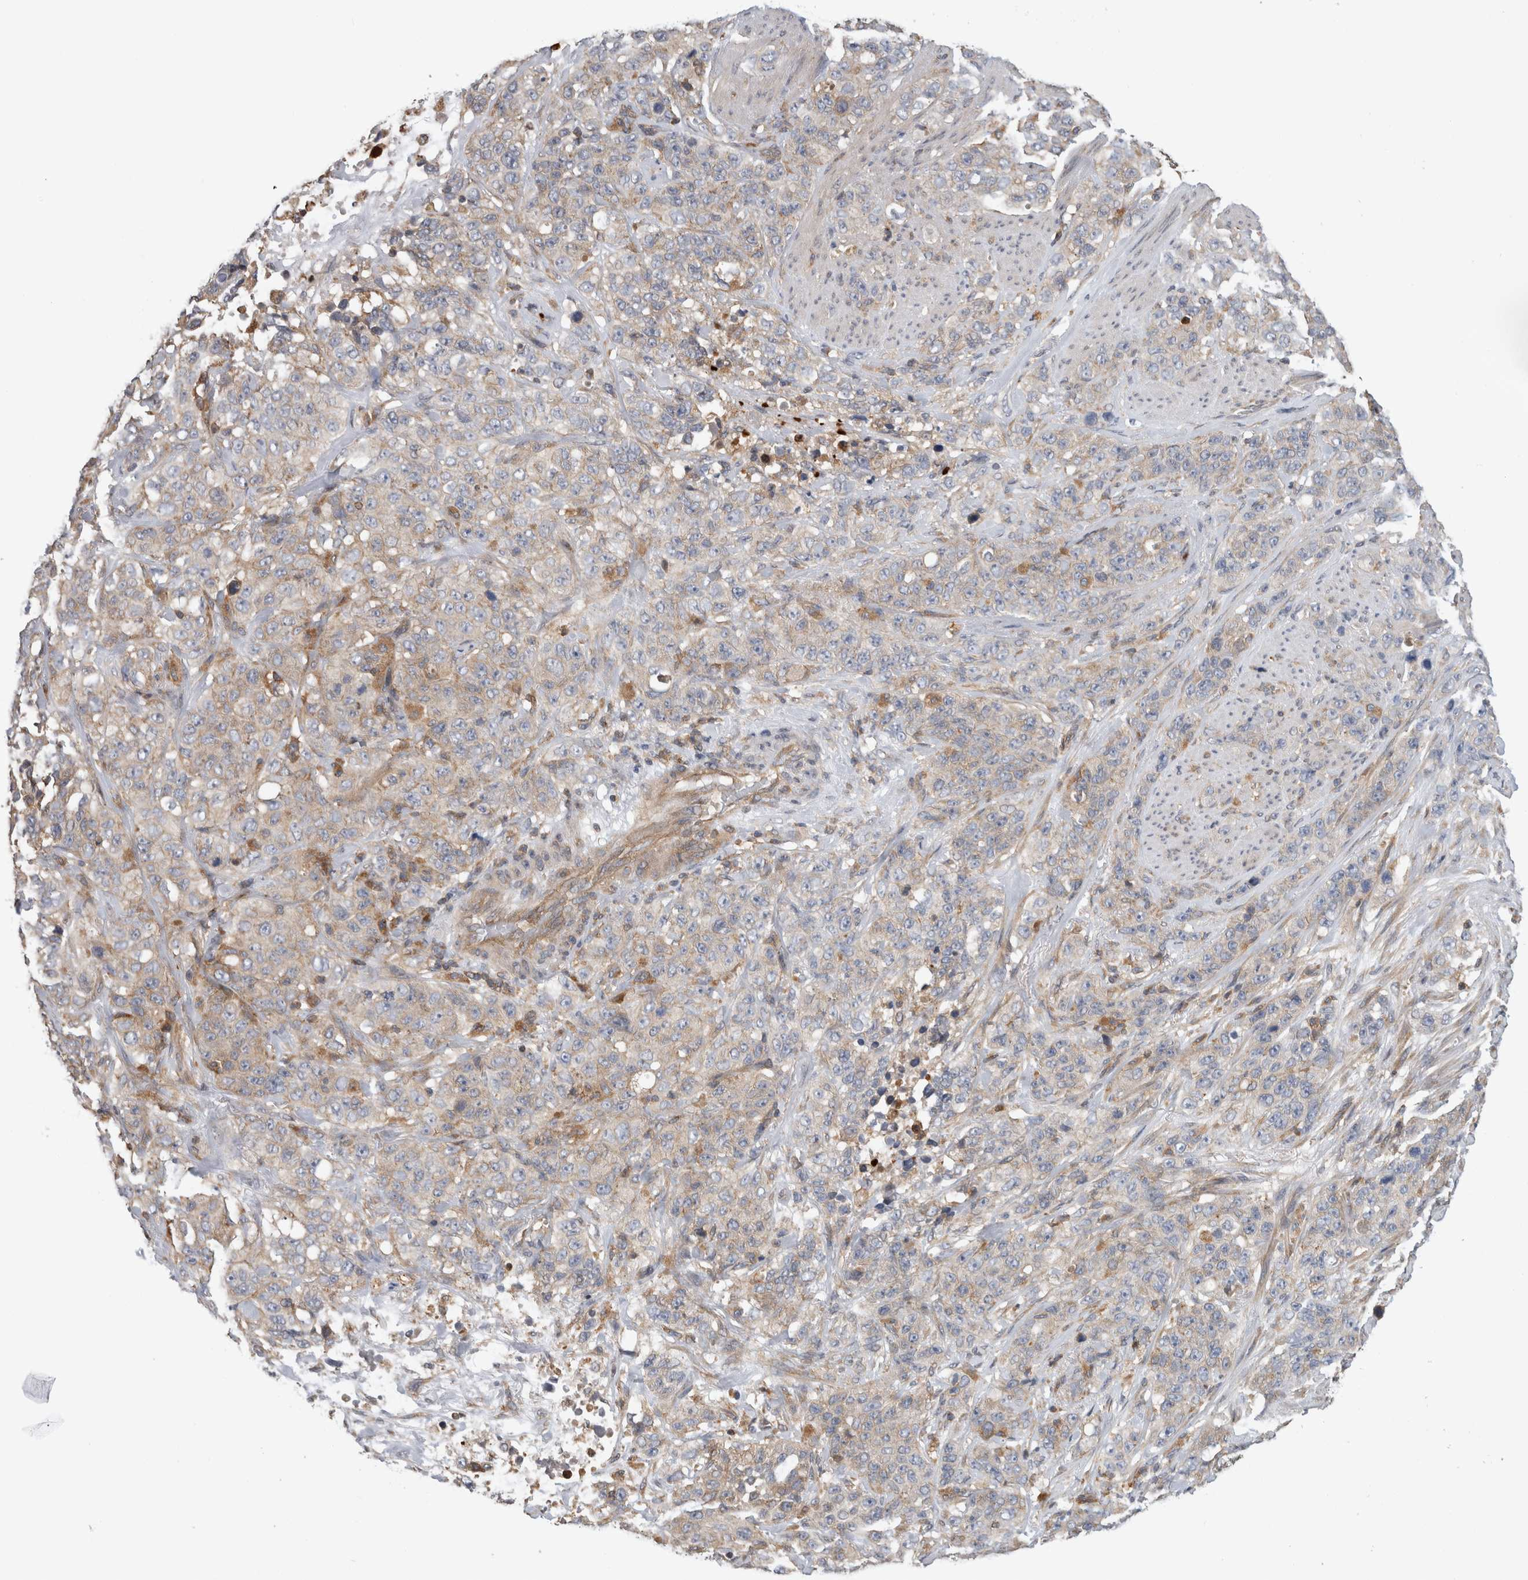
{"staining": {"intensity": "negative", "quantity": "none", "location": "none"}, "tissue": "stomach cancer", "cell_type": "Tumor cells", "image_type": "cancer", "snomed": [{"axis": "morphology", "description": "Adenocarcinoma, NOS"}, {"axis": "topography", "description": "Stomach"}], "caption": "Immunohistochemistry (IHC) histopathology image of neoplastic tissue: stomach cancer (adenocarcinoma) stained with DAB displays no significant protein positivity in tumor cells.", "gene": "GRIK2", "patient": {"sex": "male", "age": 48}}